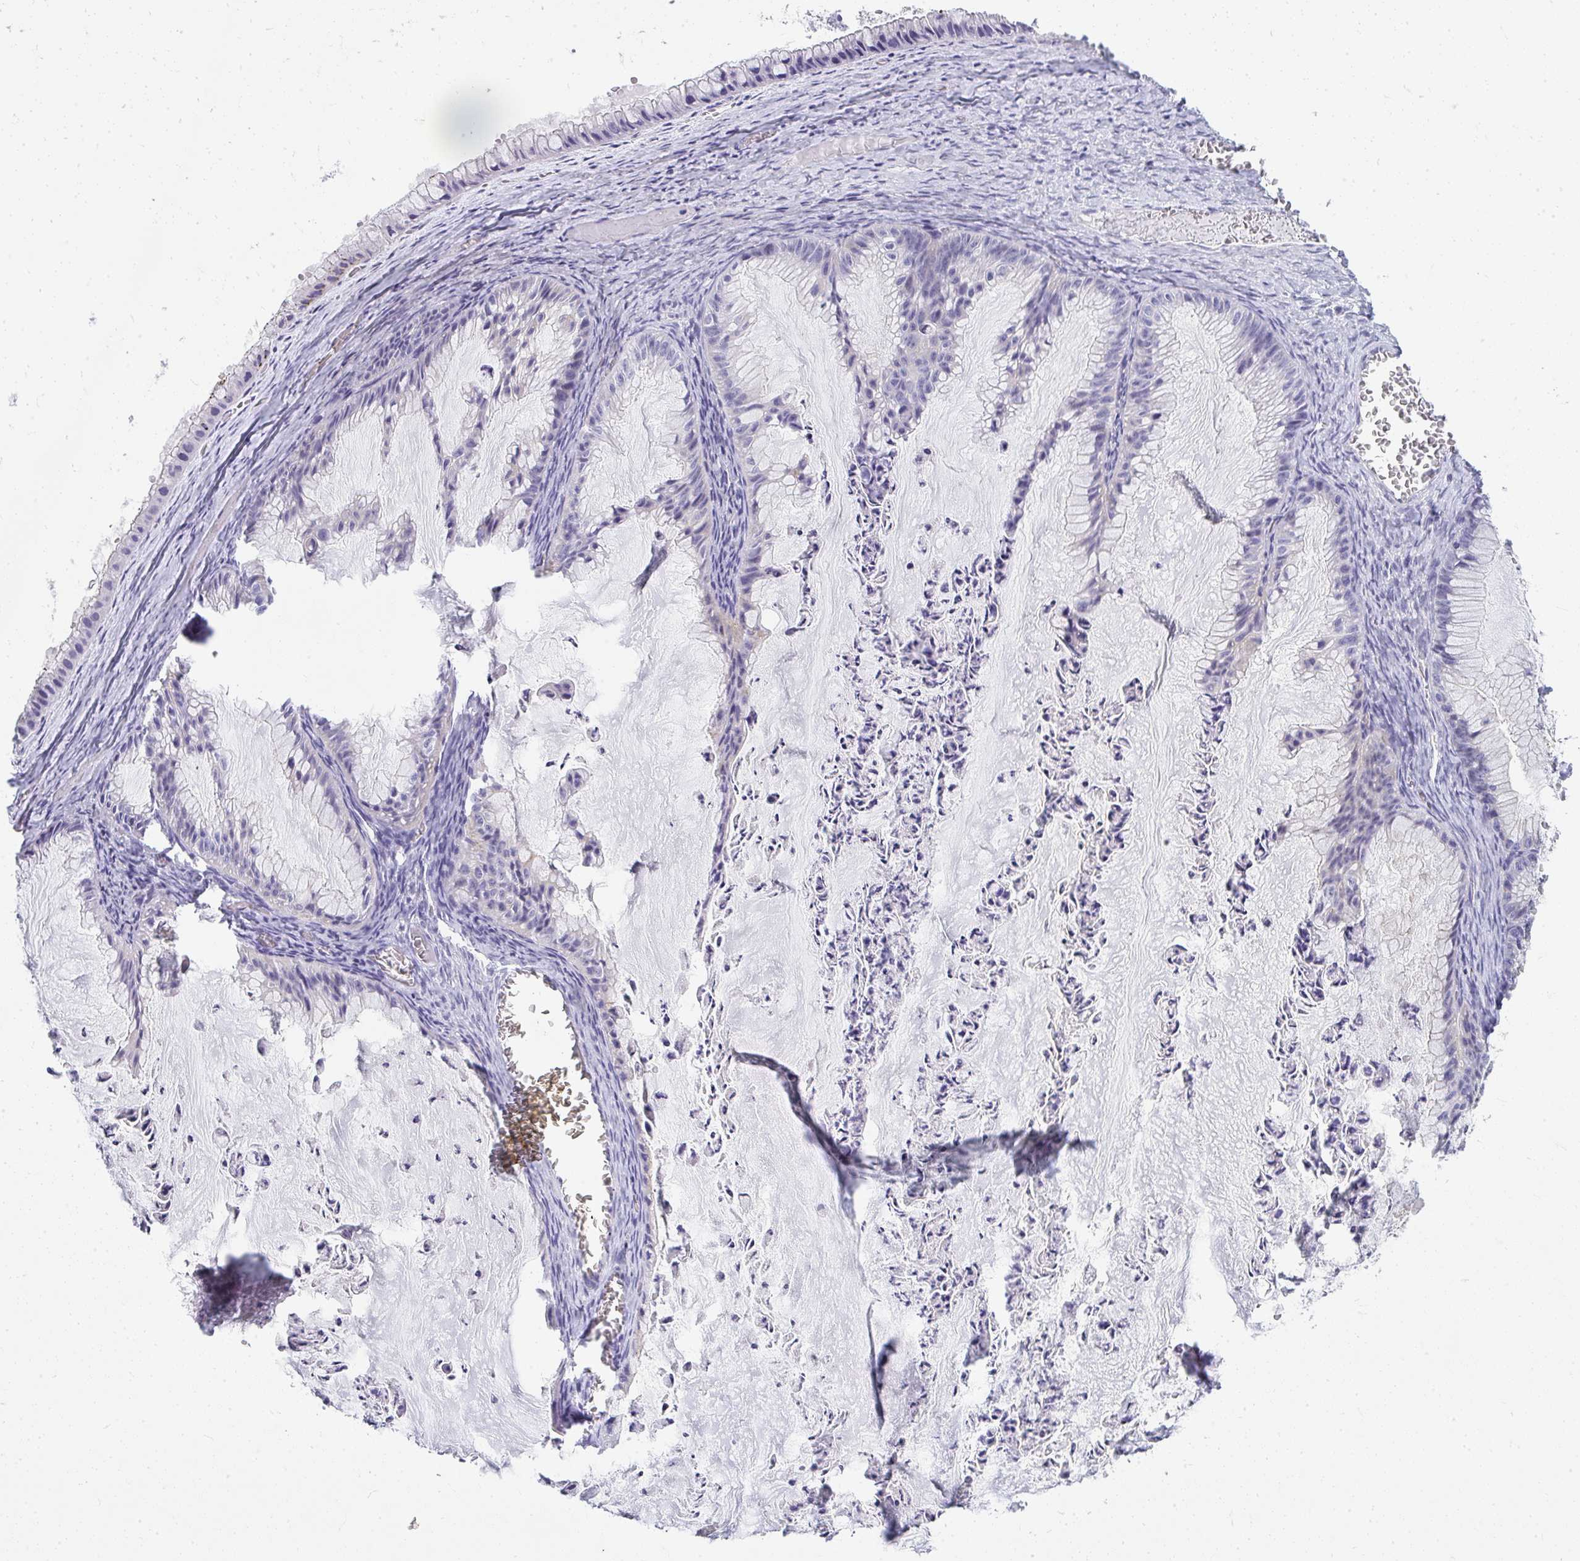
{"staining": {"intensity": "negative", "quantity": "none", "location": "none"}, "tissue": "ovarian cancer", "cell_type": "Tumor cells", "image_type": "cancer", "snomed": [{"axis": "morphology", "description": "Cystadenocarcinoma, mucinous, NOS"}, {"axis": "topography", "description": "Ovary"}], "caption": "This is a photomicrograph of immunohistochemistry (IHC) staining of ovarian mucinous cystadenocarcinoma, which shows no expression in tumor cells. (Stains: DAB immunohistochemistry with hematoxylin counter stain, Microscopy: brightfield microscopy at high magnification).", "gene": "VPS4B", "patient": {"sex": "female", "age": 72}}